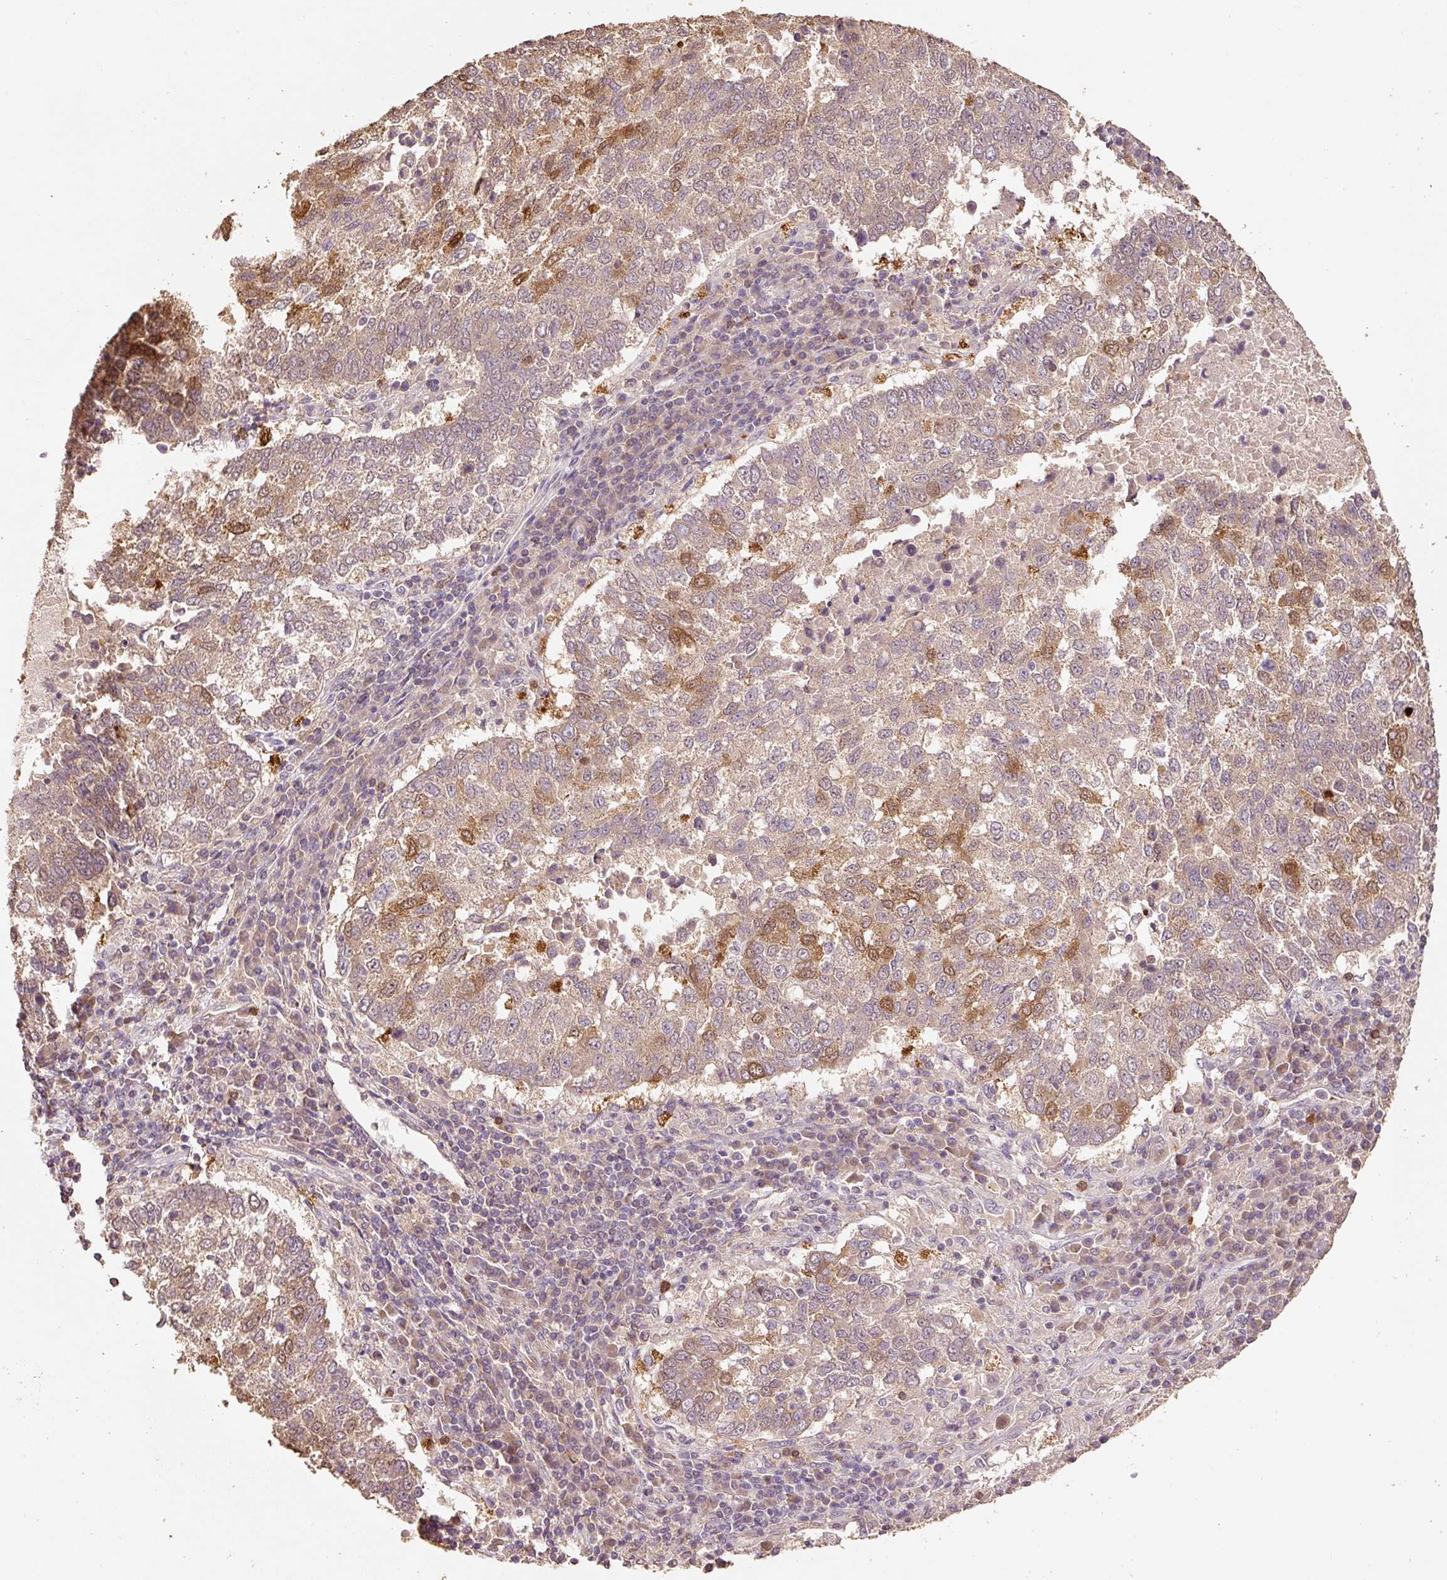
{"staining": {"intensity": "moderate", "quantity": "25%-75%", "location": "cytoplasmic/membranous,nuclear"}, "tissue": "lung cancer", "cell_type": "Tumor cells", "image_type": "cancer", "snomed": [{"axis": "morphology", "description": "Squamous cell carcinoma, NOS"}, {"axis": "topography", "description": "Lung"}], "caption": "A brown stain labels moderate cytoplasmic/membranous and nuclear expression of a protein in human lung squamous cell carcinoma tumor cells.", "gene": "HERC2", "patient": {"sex": "male", "age": 73}}